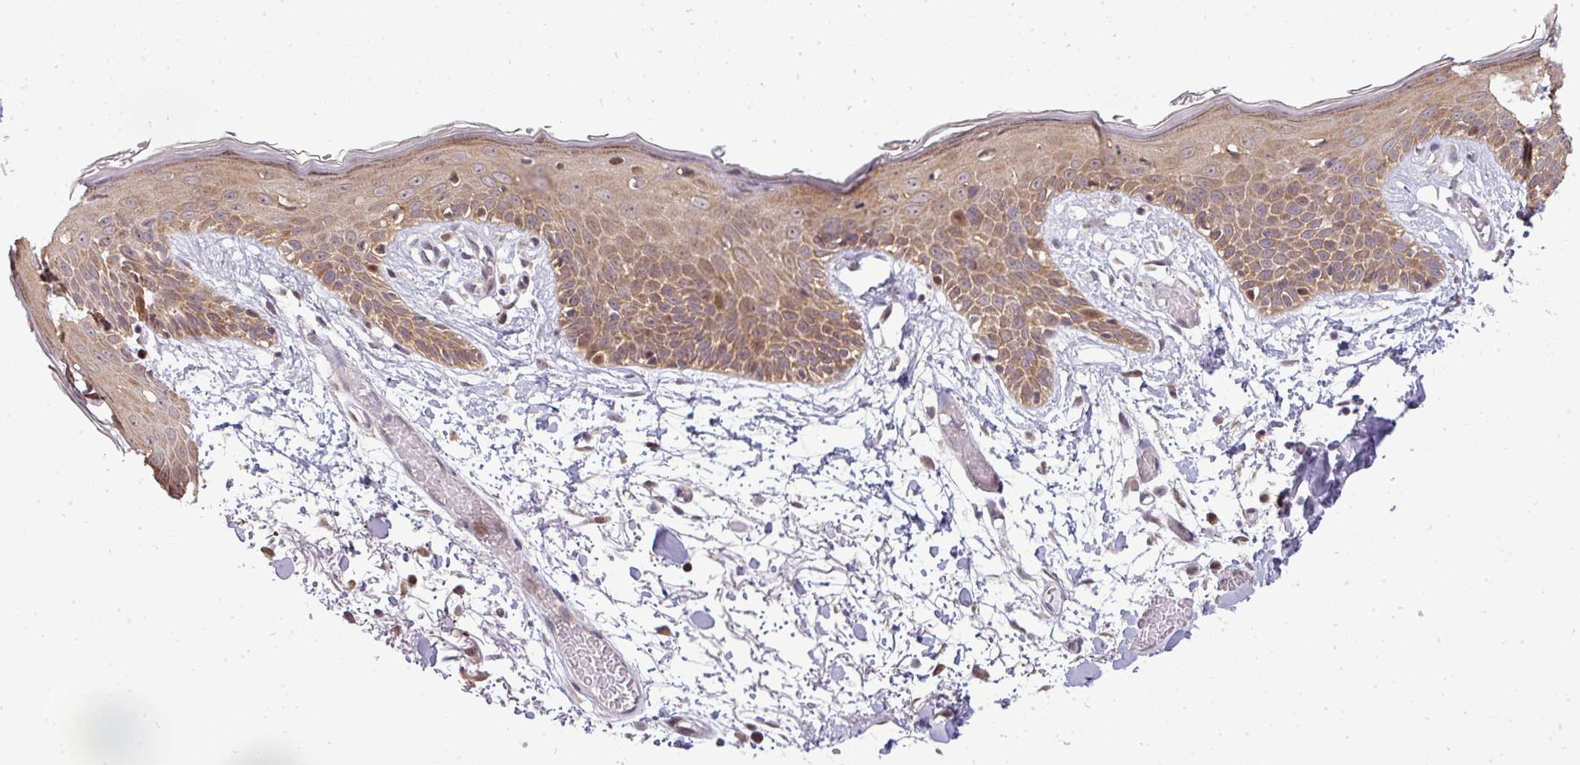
{"staining": {"intensity": "moderate", "quantity": "25%-75%", "location": "nuclear"}, "tissue": "skin", "cell_type": "Fibroblasts", "image_type": "normal", "snomed": [{"axis": "morphology", "description": "Normal tissue, NOS"}, {"axis": "topography", "description": "Skin"}], "caption": "The micrograph exhibits a brown stain indicating the presence of a protein in the nuclear of fibroblasts in skin.", "gene": "MAZ", "patient": {"sex": "male", "age": 79}}